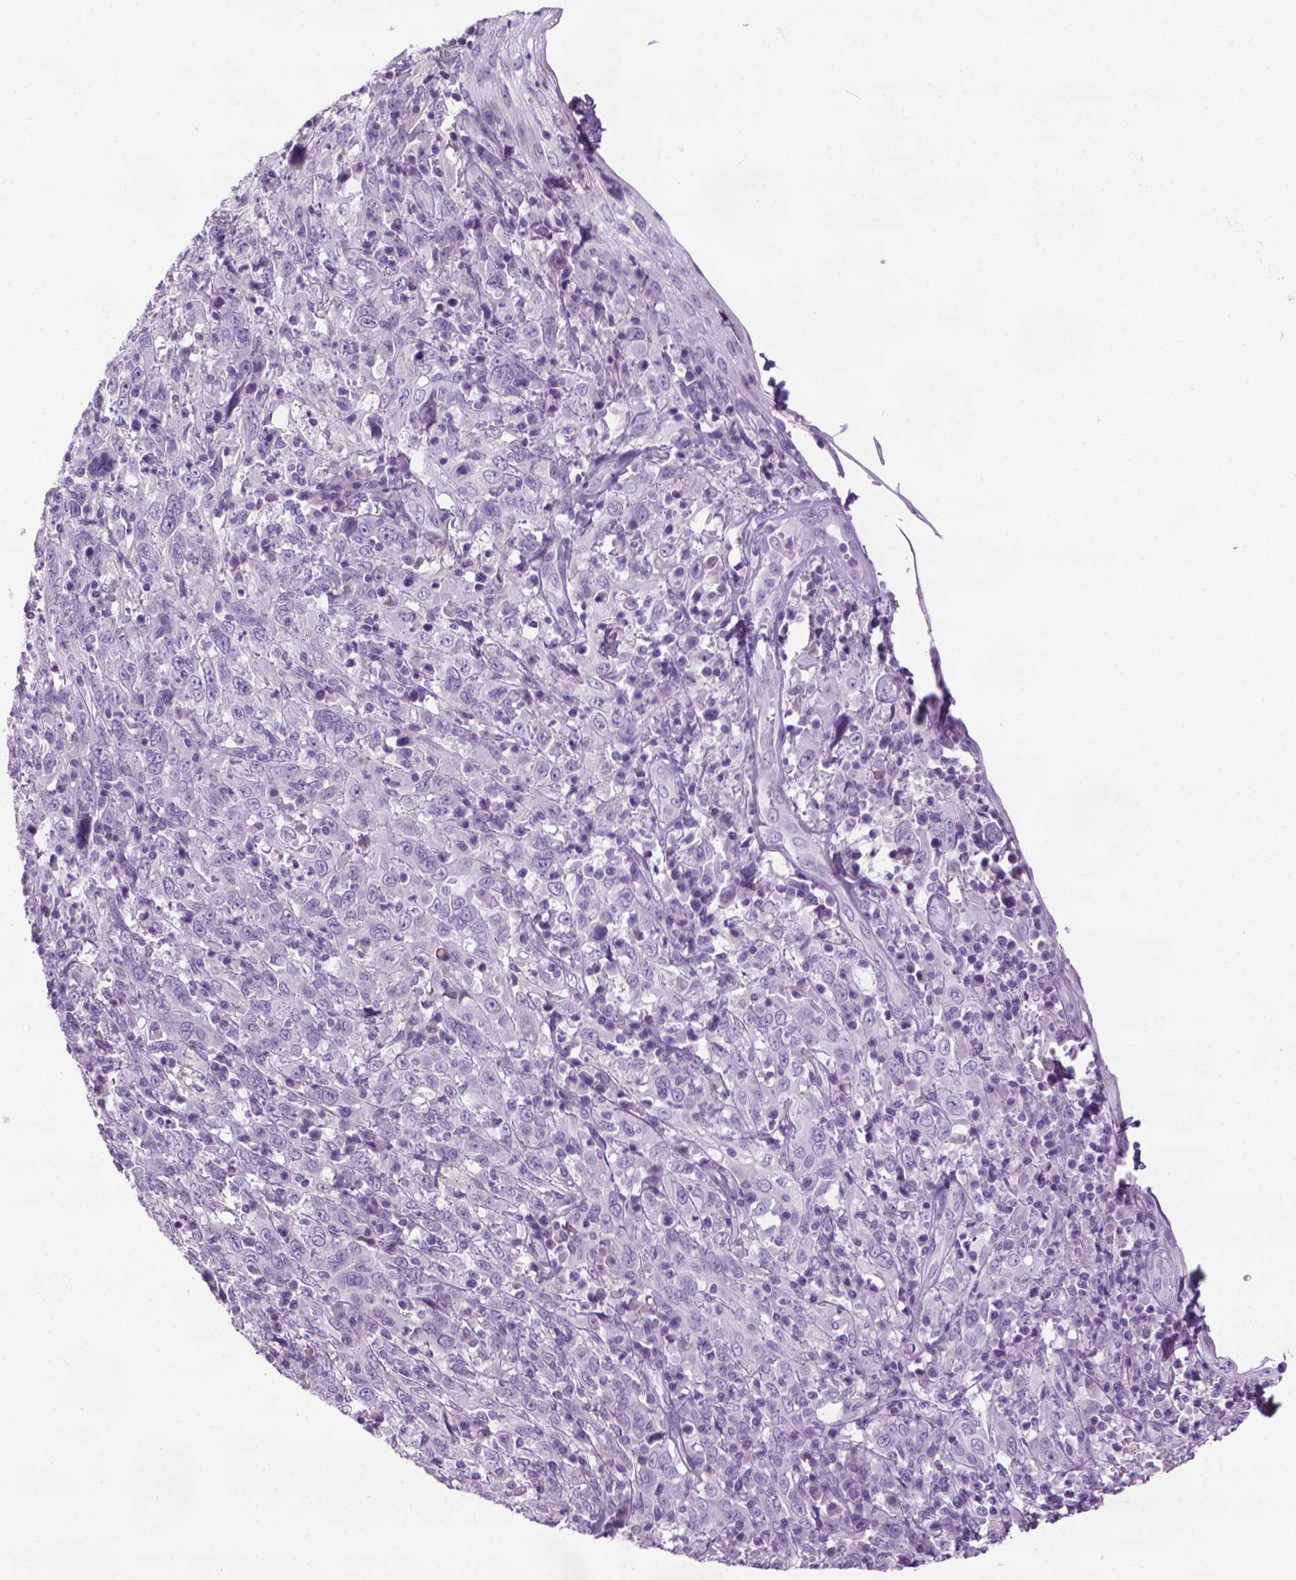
{"staining": {"intensity": "negative", "quantity": "none", "location": "none"}, "tissue": "cervical cancer", "cell_type": "Tumor cells", "image_type": "cancer", "snomed": [{"axis": "morphology", "description": "Squamous cell carcinoma, NOS"}, {"axis": "topography", "description": "Cervix"}], "caption": "DAB immunohistochemical staining of human cervical cancer exhibits no significant expression in tumor cells. The staining was performed using DAB to visualize the protein expression in brown, while the nuclei were stained in blue with hematoxylin (Magnification: 20x).", "gene": "DNAI7", "patient": {"sex": "female", "age": 46}}